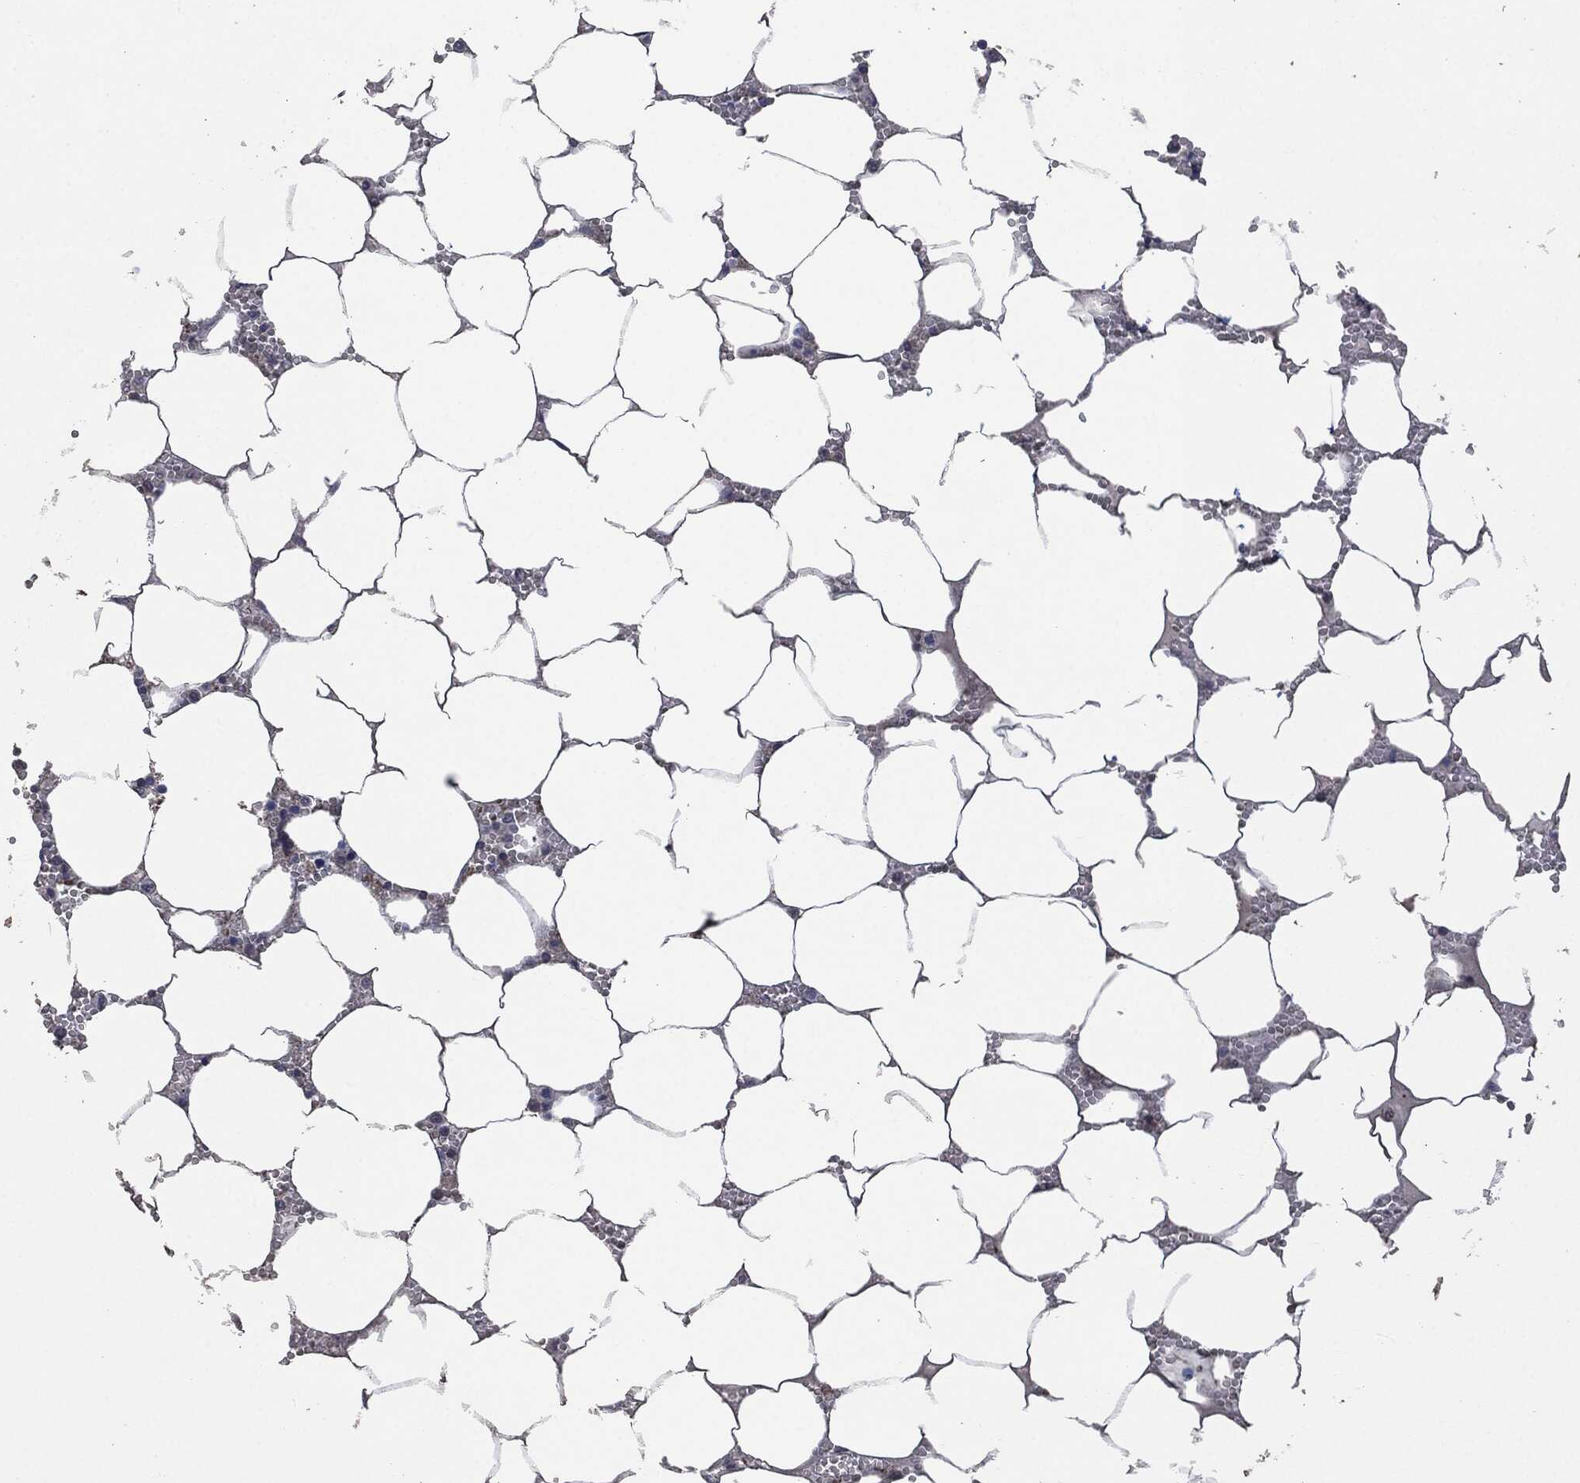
{"staining": {"intensity": "negative", "quantity": "none", "location": "none"}, "tissue": "bone marrow", "cell_type": "Hematopoietic cells", "image_type": "normal", "snomed": [{"axis": "morphology", "description": "Normal tissue, NOS"}, {"axis": "topography", "description": "Bone marrow"}], "caption": "Immunohistochemical staining of unremarkable human bone marrow demonstrates no significant staining in hematopoietic cells. (Brightfield microscopy of DAB immunohistochemistry (IHC) at high magnification).", "gene": "MSLN", "patient": {"sex": "female", "age": 64}}